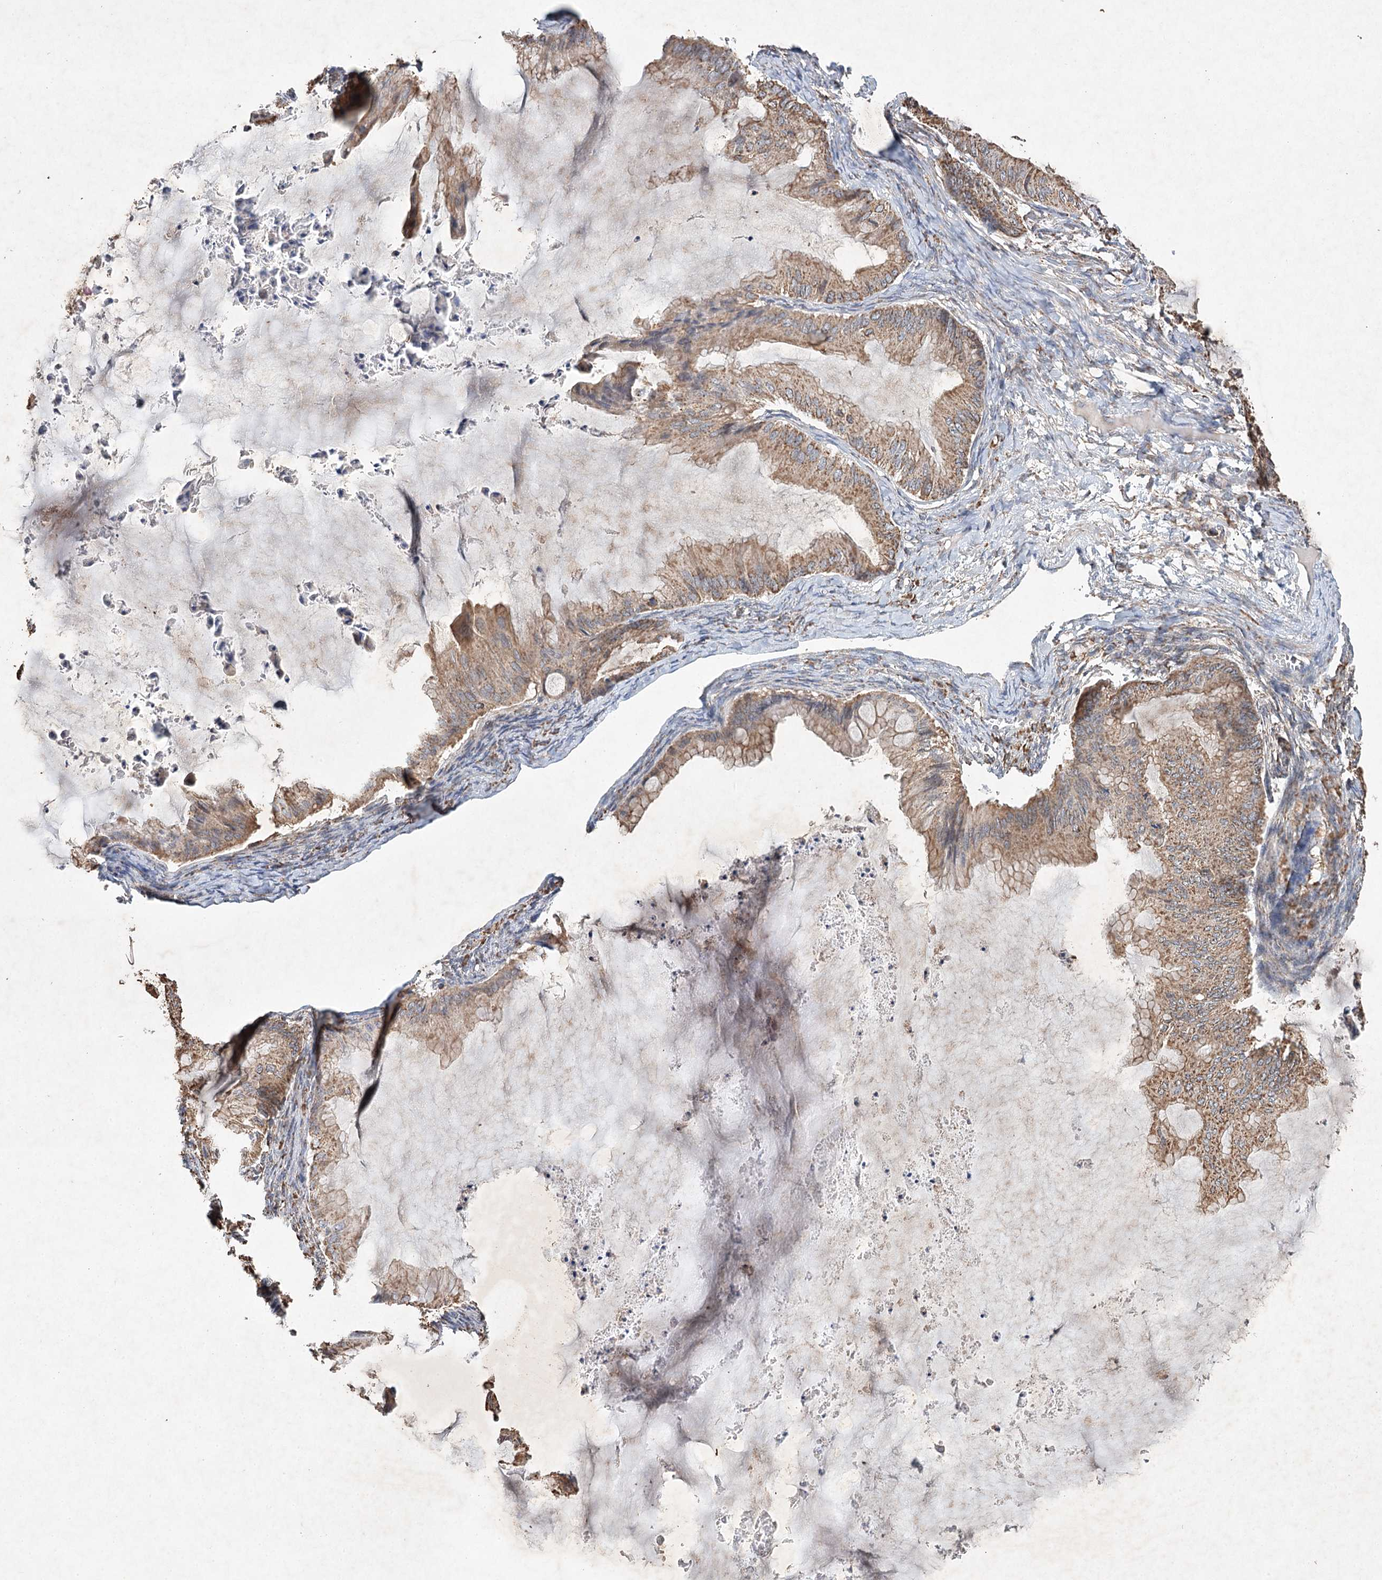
{"staining": {"intensity": "moderate", "quantity": ">75%", "location": "cytoplasmic/membranous"}, "tissue": "ovarian cancer", "cell_type": "Tumor cells", "image_type": "cancer", "snomed": [{"axis": "morphology", "description": "Cystadenocarcinoma, mucinous, NOS"}, {"axis": "topography", "description": "Ovary"}], "caption": "Approximately >75% of tumor cells in mucinous cystadenocarcinoma (ovarian) show moderate cytoplasmic/membranous protein positivity as visualized by brown immunohistochemical staining.", "gene": "PIK3CB", "patient": {"sex": "female", "age": 71}}